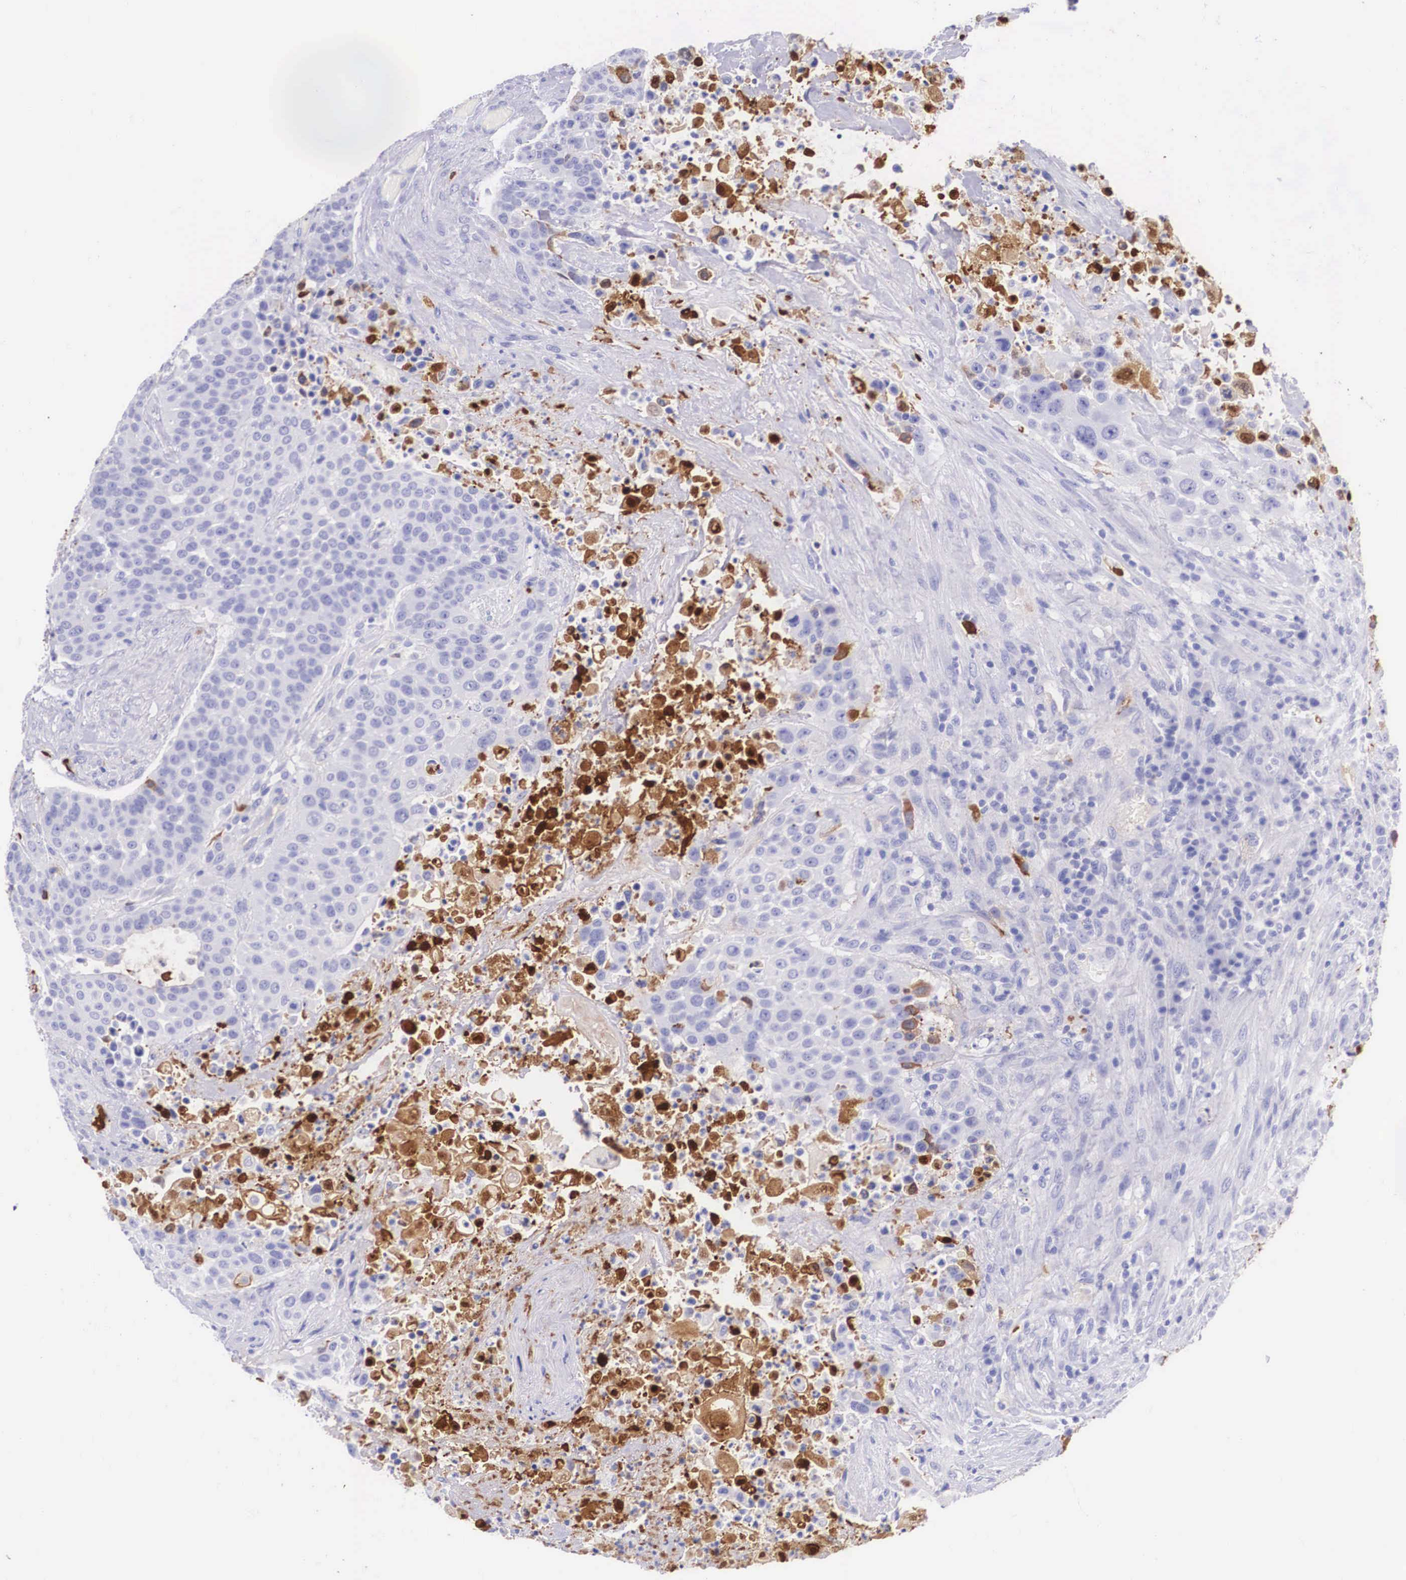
{"staining": {"intensity": "moderate", "quantity": "<25%", "location": "cytoplasmic/membranous"}, "tissue": "urothelial cancer", "cell_type": "Tumor cells", "image_type": "cancer", "snomed": [{"axis": "morphology", "description": "Urothelial carcinoma, High grade"}, {"axis": "topography", "description": "Urinary bladder"}], "caption": "Immunohistochemical staining of urothelial cancer displays low levels of moderate cytoplasmic/membranous protein expression in about <25% of tumor cells.", "gene": "PLG", "patient": {"sex": "male", "age": 74}}